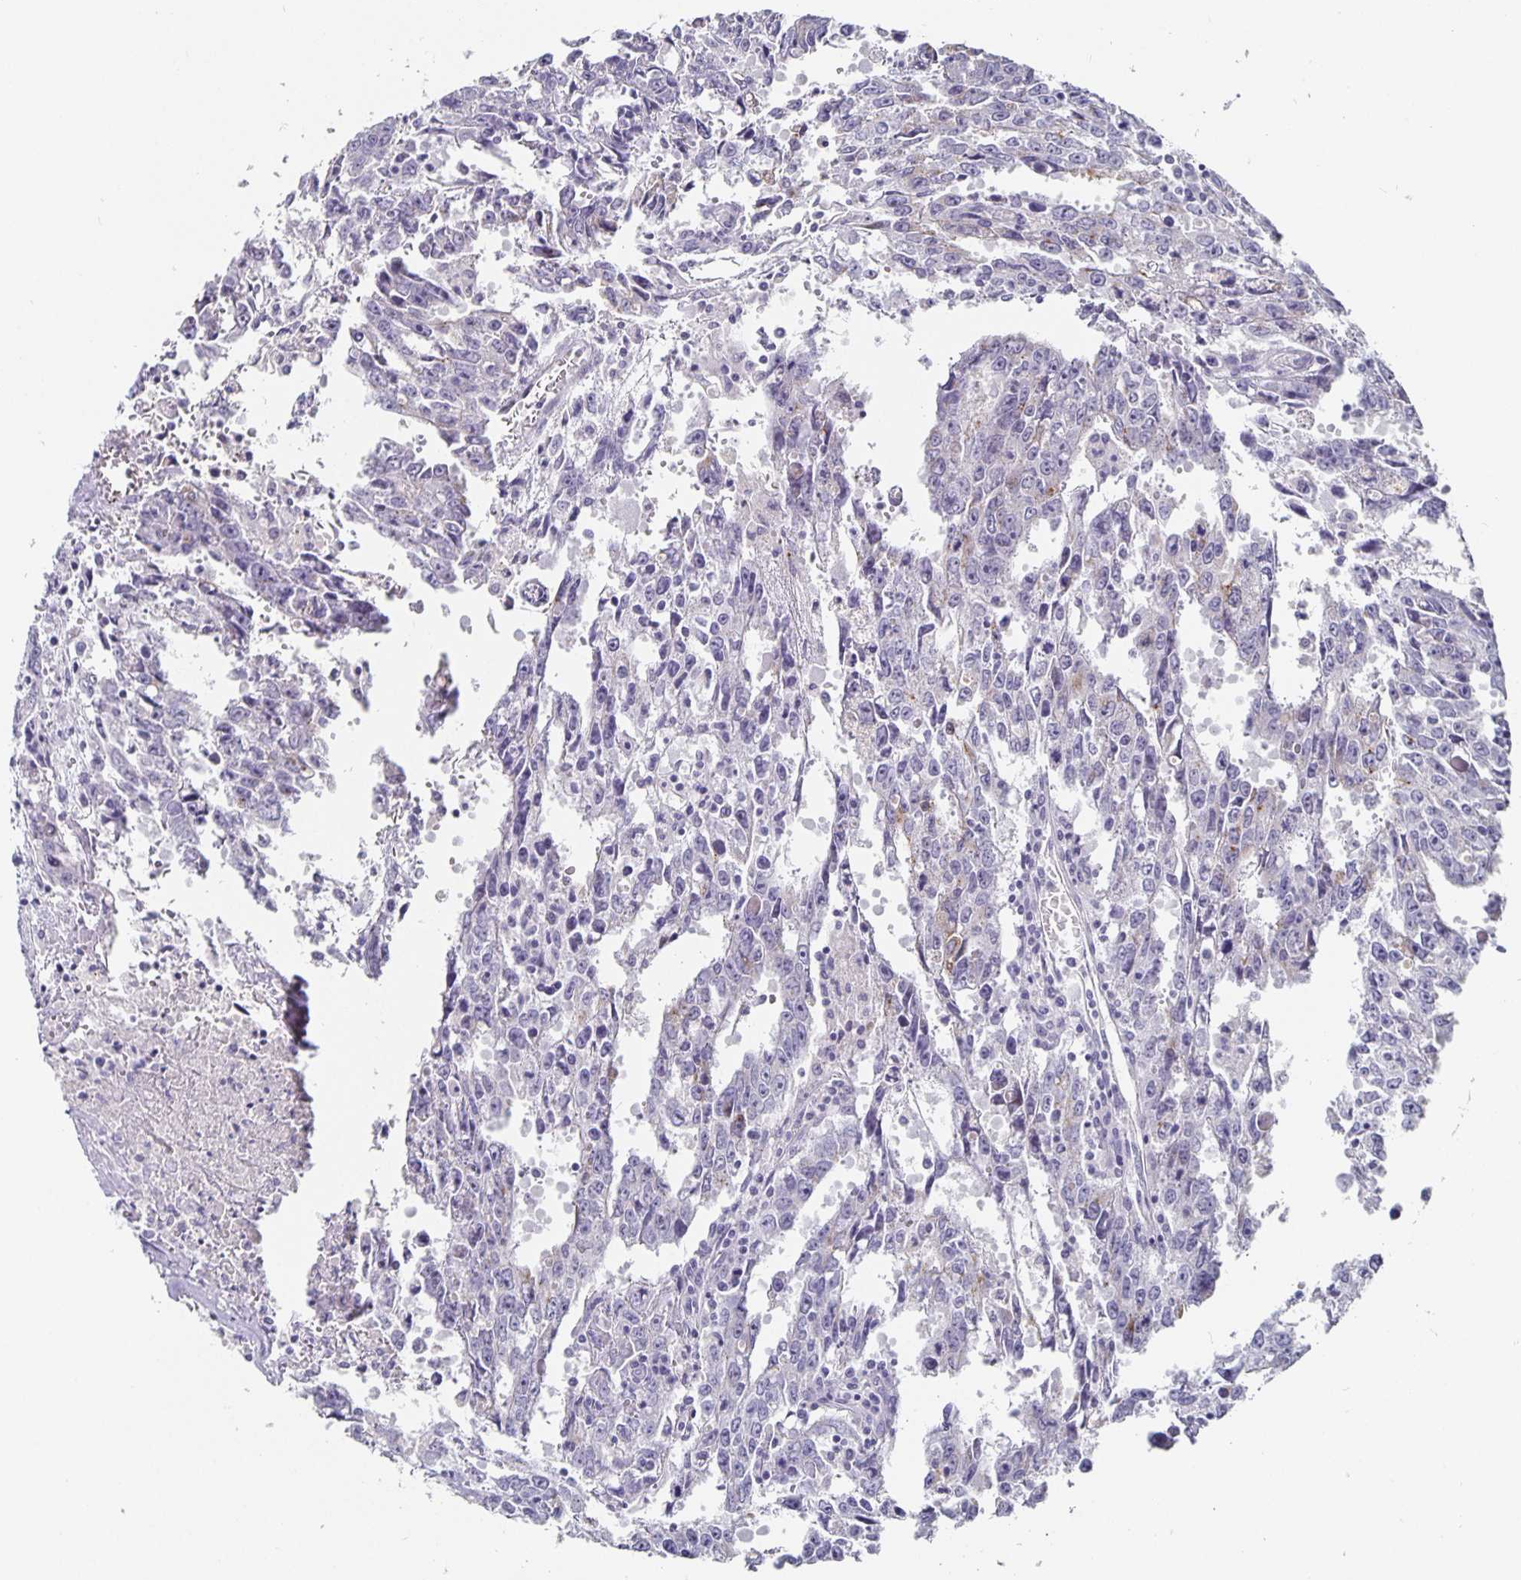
{"staining": {"intensity": "negative", "quantity": "none", "location": "none"}, "tissue": "testis cancer", "cell_type": "Tumor cells", "image_type": "cancer", "snomed": [{"axis": "morphology", "description": "Carcinoma, Embryonal, NOS"}, {"axis": "topography", "description": "Testis"}], "caption": "This is a image of immunohistochemistry (IHC) staining of testis embryonal carcinoma, which shows no expression in tumor cells.", "gene": "CHGA", "patient": {"sex": "male", "age": 22}}